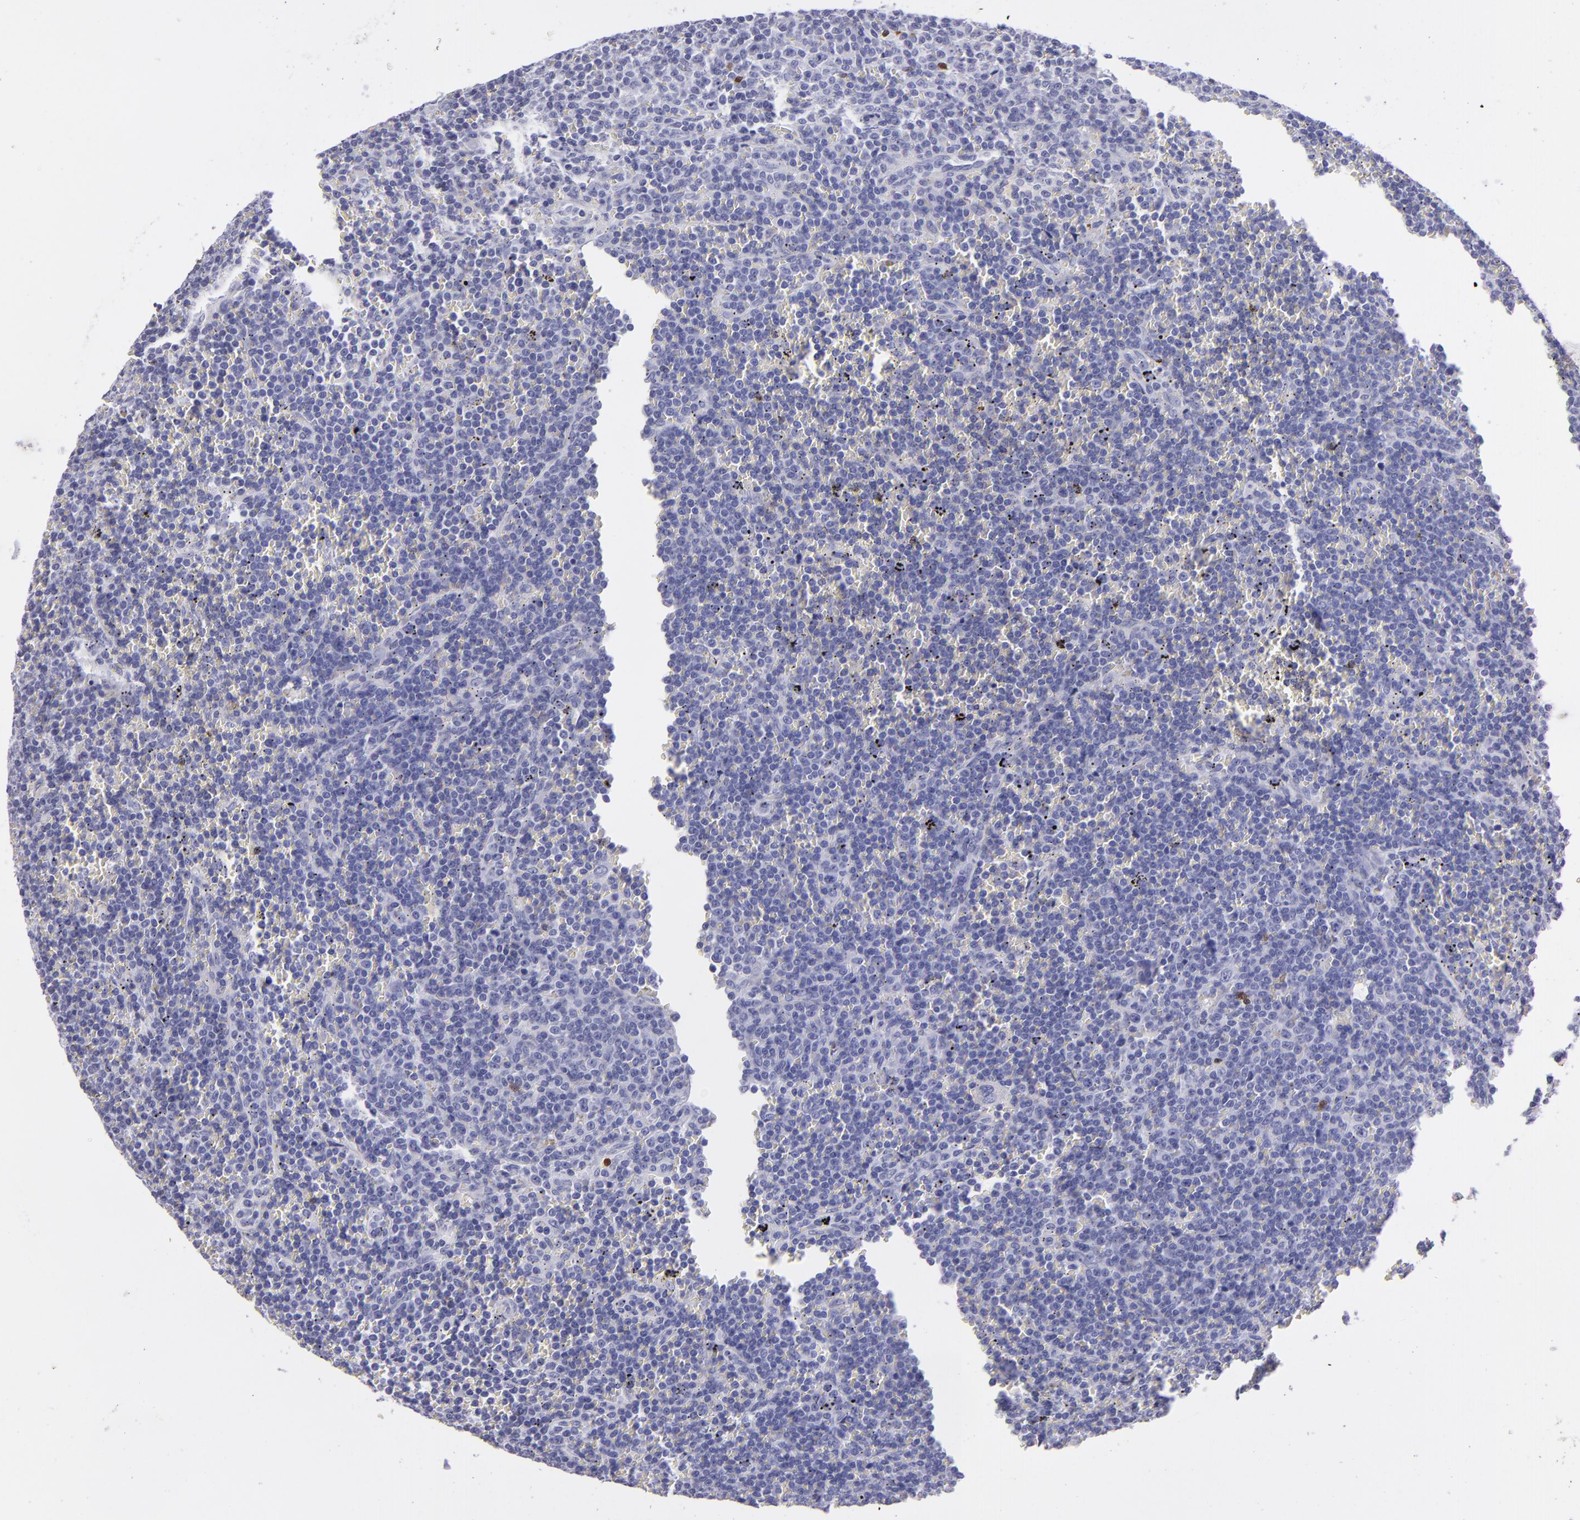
{"staining": {"intensity": "negative", "quantity": "none", "location": "none"}, "tissue": "lymphoma", "cell_type": "Tumor cells", "image_type": "cancer", "snomed": [{"axis": "morphology", "description": "Malignant lymphoma, non-Hodgkin's type, Low grade"}, {"axis": "topography", "description": "Spleen"}], "caption": "This is a image of immunohistochemistry (IHC) staining of lymphoma, which shows no staining in tumor cells.", "gene": "PVALB", "patient": {"sex": "male", "age": 80}}